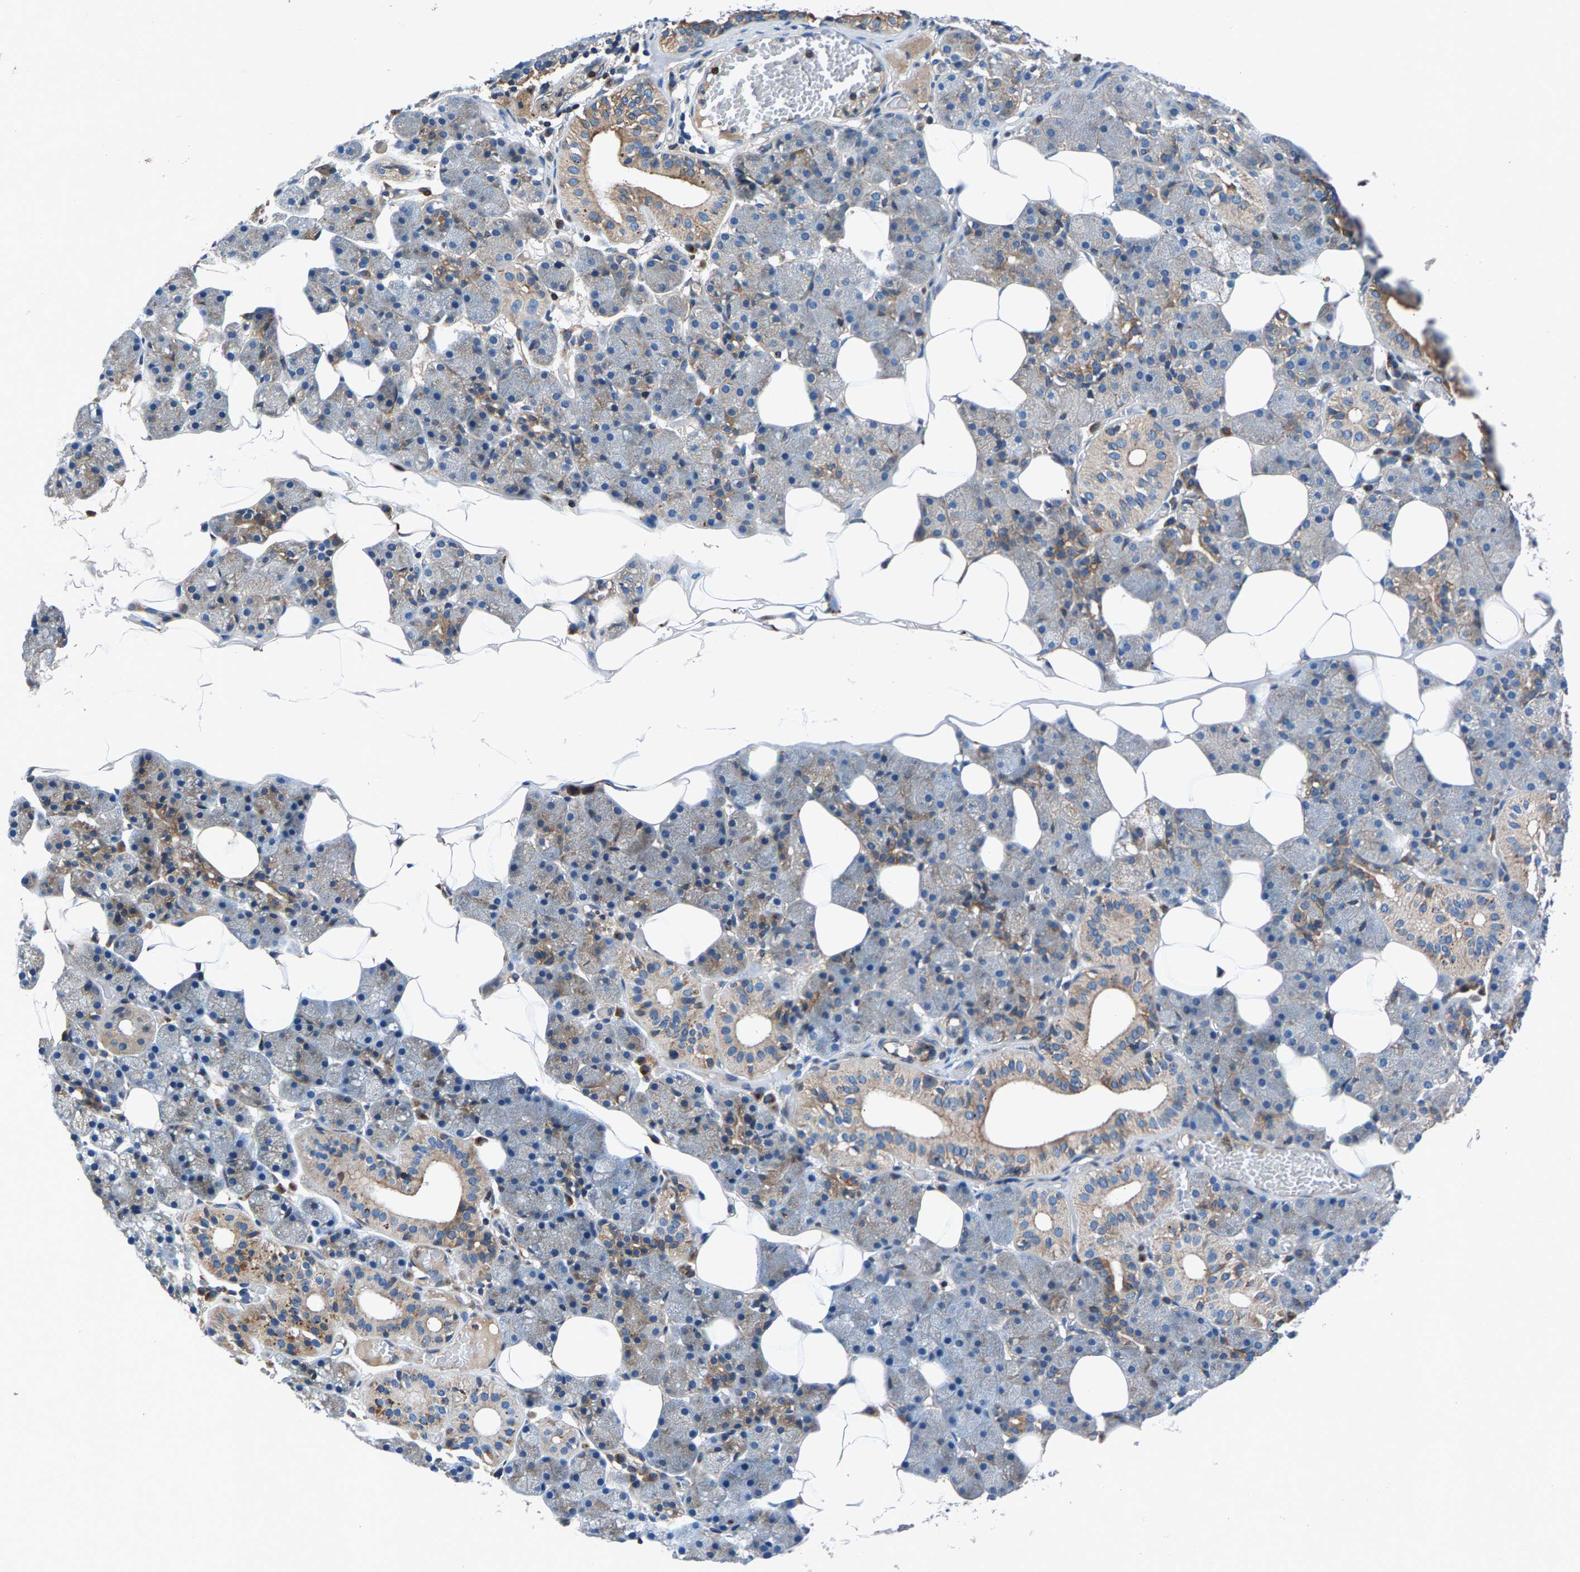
{"staining": {"intensity": "moderate", "quantity": "25%-75%", "location": "cytoplasmic/membranous"}, "tissue": "salivary gland", "cell_type": "Glandular cells", "image_type": "normal", "snomed": [{"axis": "morphology", "description": "Normal tissue, NOS"}, {"axis": "topography", "description": "Salivary gland"}], "caption": "Salivary gland stained with DAB (3,3'-diaminobenzidine) immunohistochemistry shows medium levels of moderate cytoplasmic/membranous positivity in about 25%-75% of glandular cells. The protein of interest is shown in brown color, while the nuclei are stained blue.", "gene": "LPCAT1", "patient": {"sex": "female", "age": 33}}